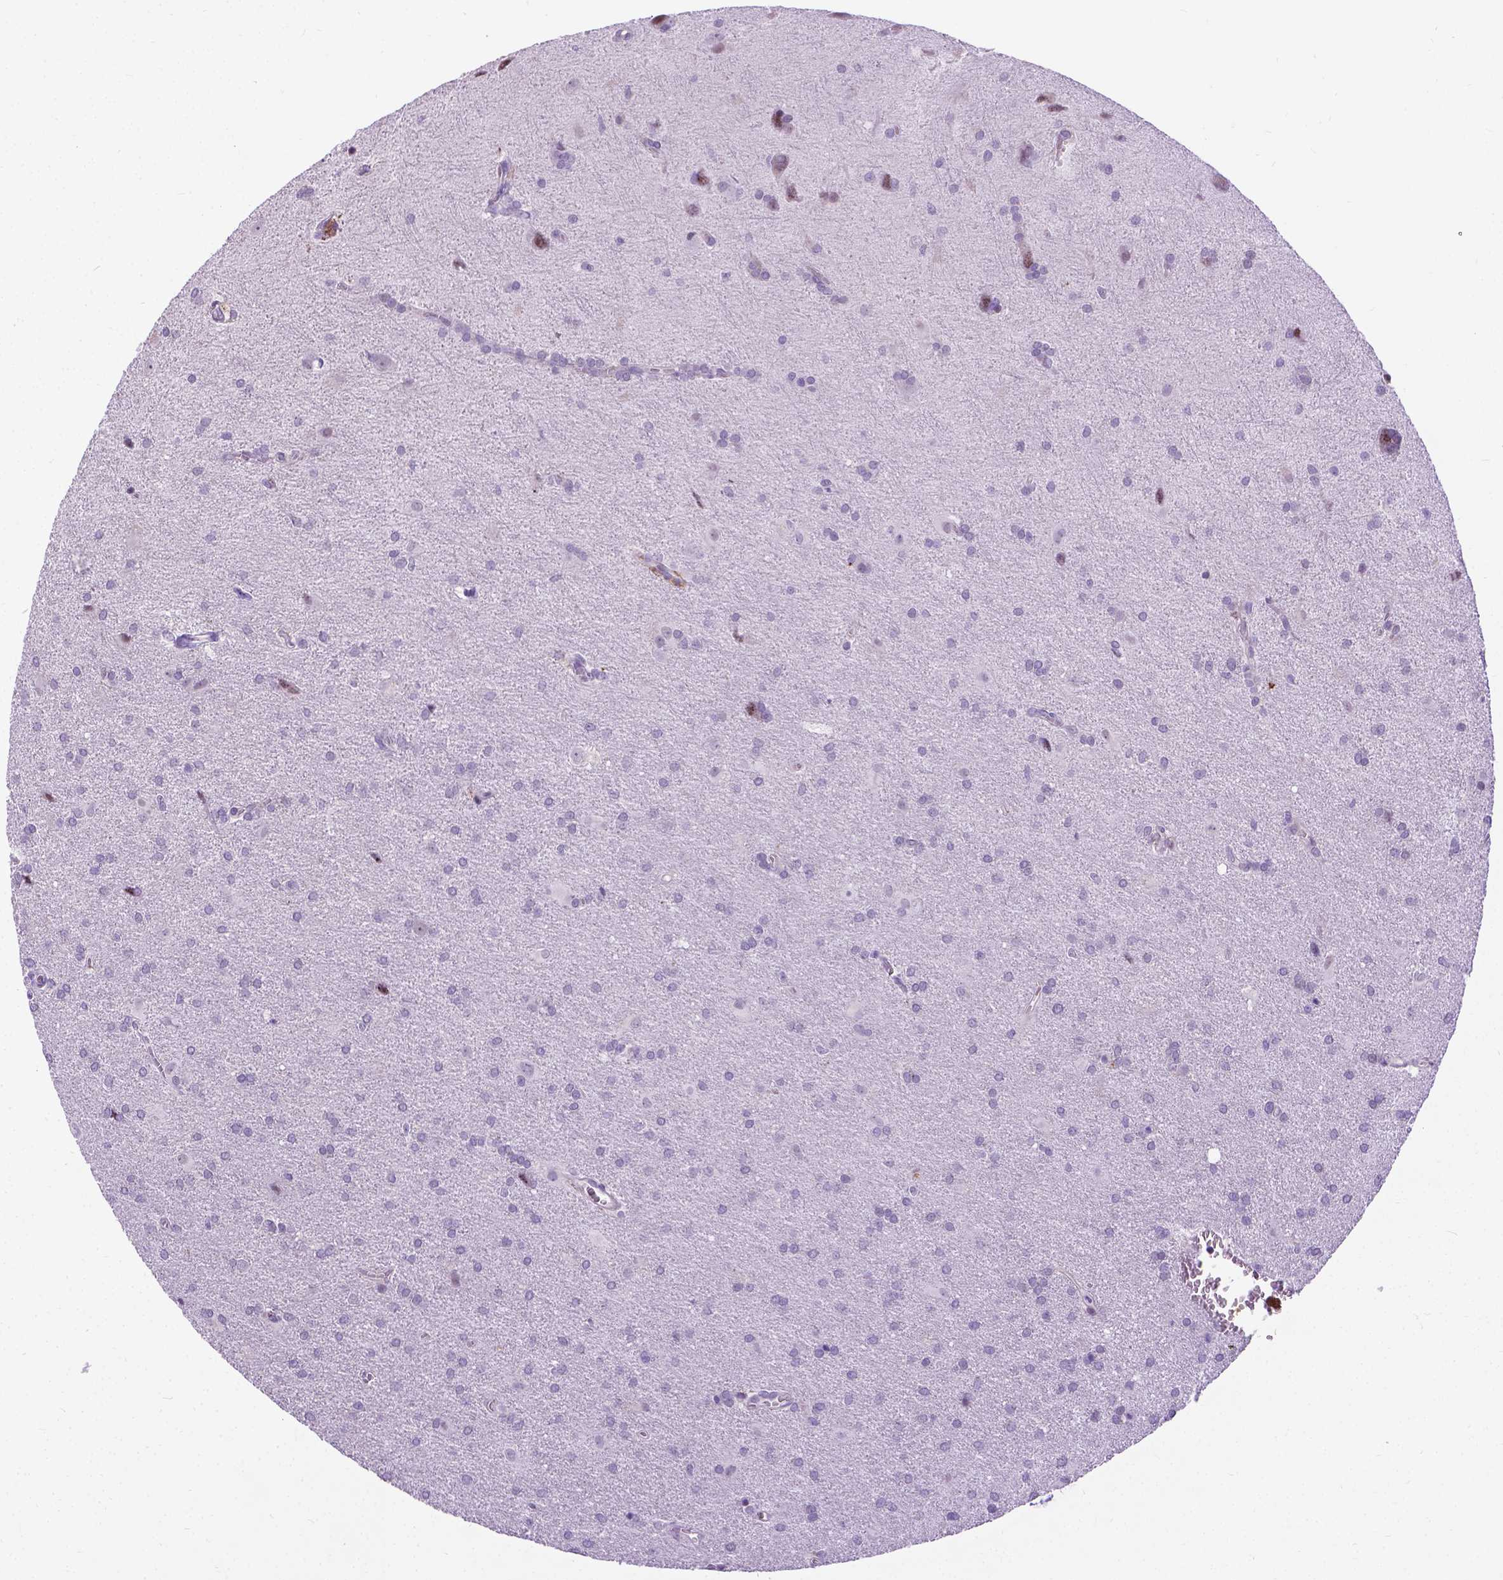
{"staining": {"intensity": "negative", "quantity": "none", "location": "none"}, "tissue": "glioma", "cell_type": "Tumor cells", "image_type": "cancer", "snomed": [{"axis": "morphology", "description": "Glioma, malignant, Low grade"}, {"axis": "topography", "description": "Brain"}], "caption": "A high-resolution photomicrograph shows IHC staining of glioma, which displays no significant positivity in tumor cells.", "gene": "PROB1", "patient": {"sex": "male", "age": 58}}